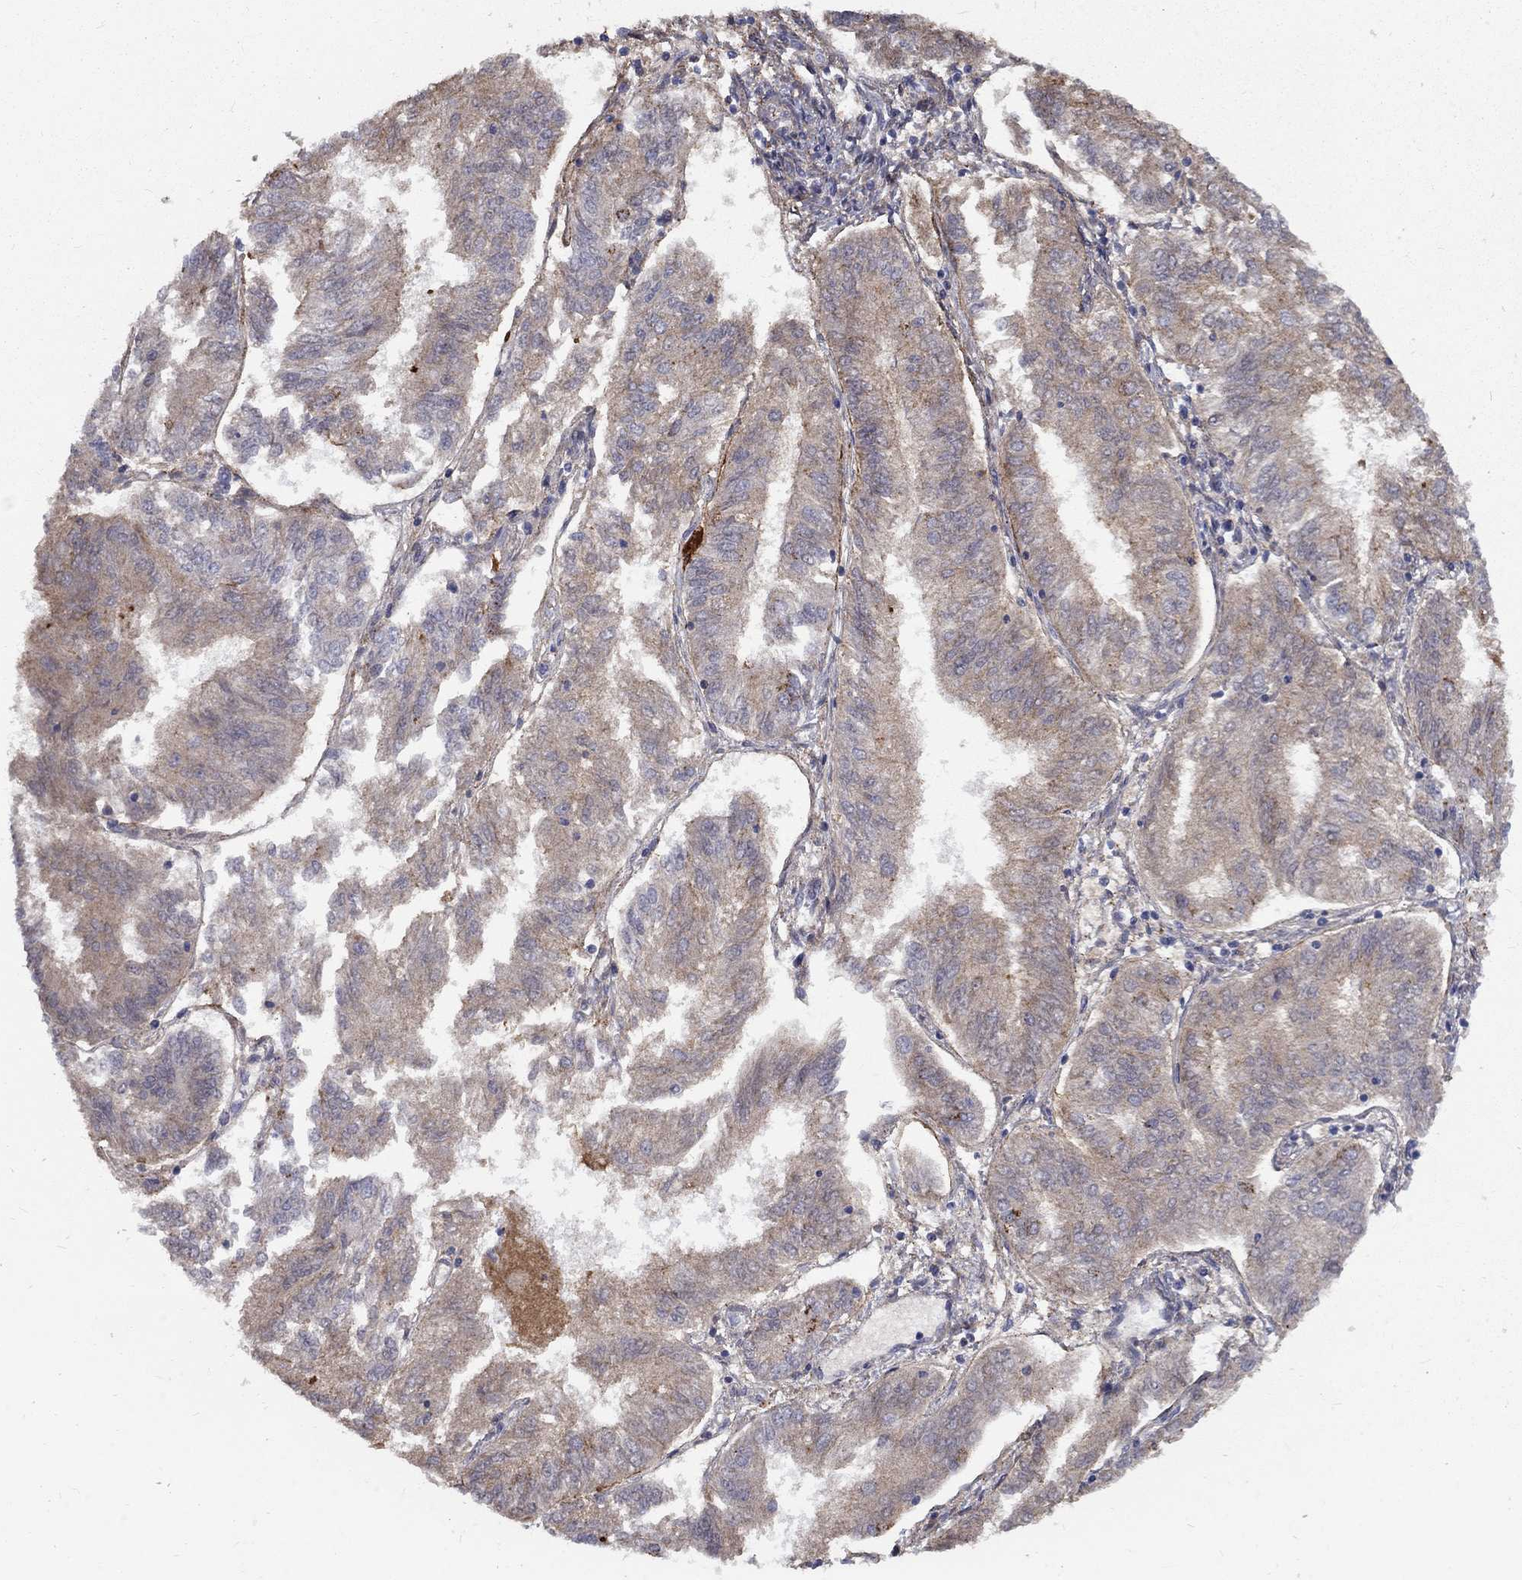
{"staining": {"intensity": "weak", "quantity": ">75%", "location": "cytoplasmic/membranous"}, "tissue": "endometrial cancer", "cell_type": "Tumor cells", "image_type": "cancer", "snomed": [{"axis": "morphology", "description": "Adenocarcinoma, NOS"}, {"axis": "topography", "description": "Endometrium"}], "caption": "The immunohistochemical stain shows weak cytoplasmic/membranous staining in tumor cells of endometrial cancer tissue. Using DAB (brown) and hematoxylin (blue) stains, captured at high magnification using brightfield microscopy.", "gene": "EPDR1", "patient": {"sex": "female", "age": 58}}